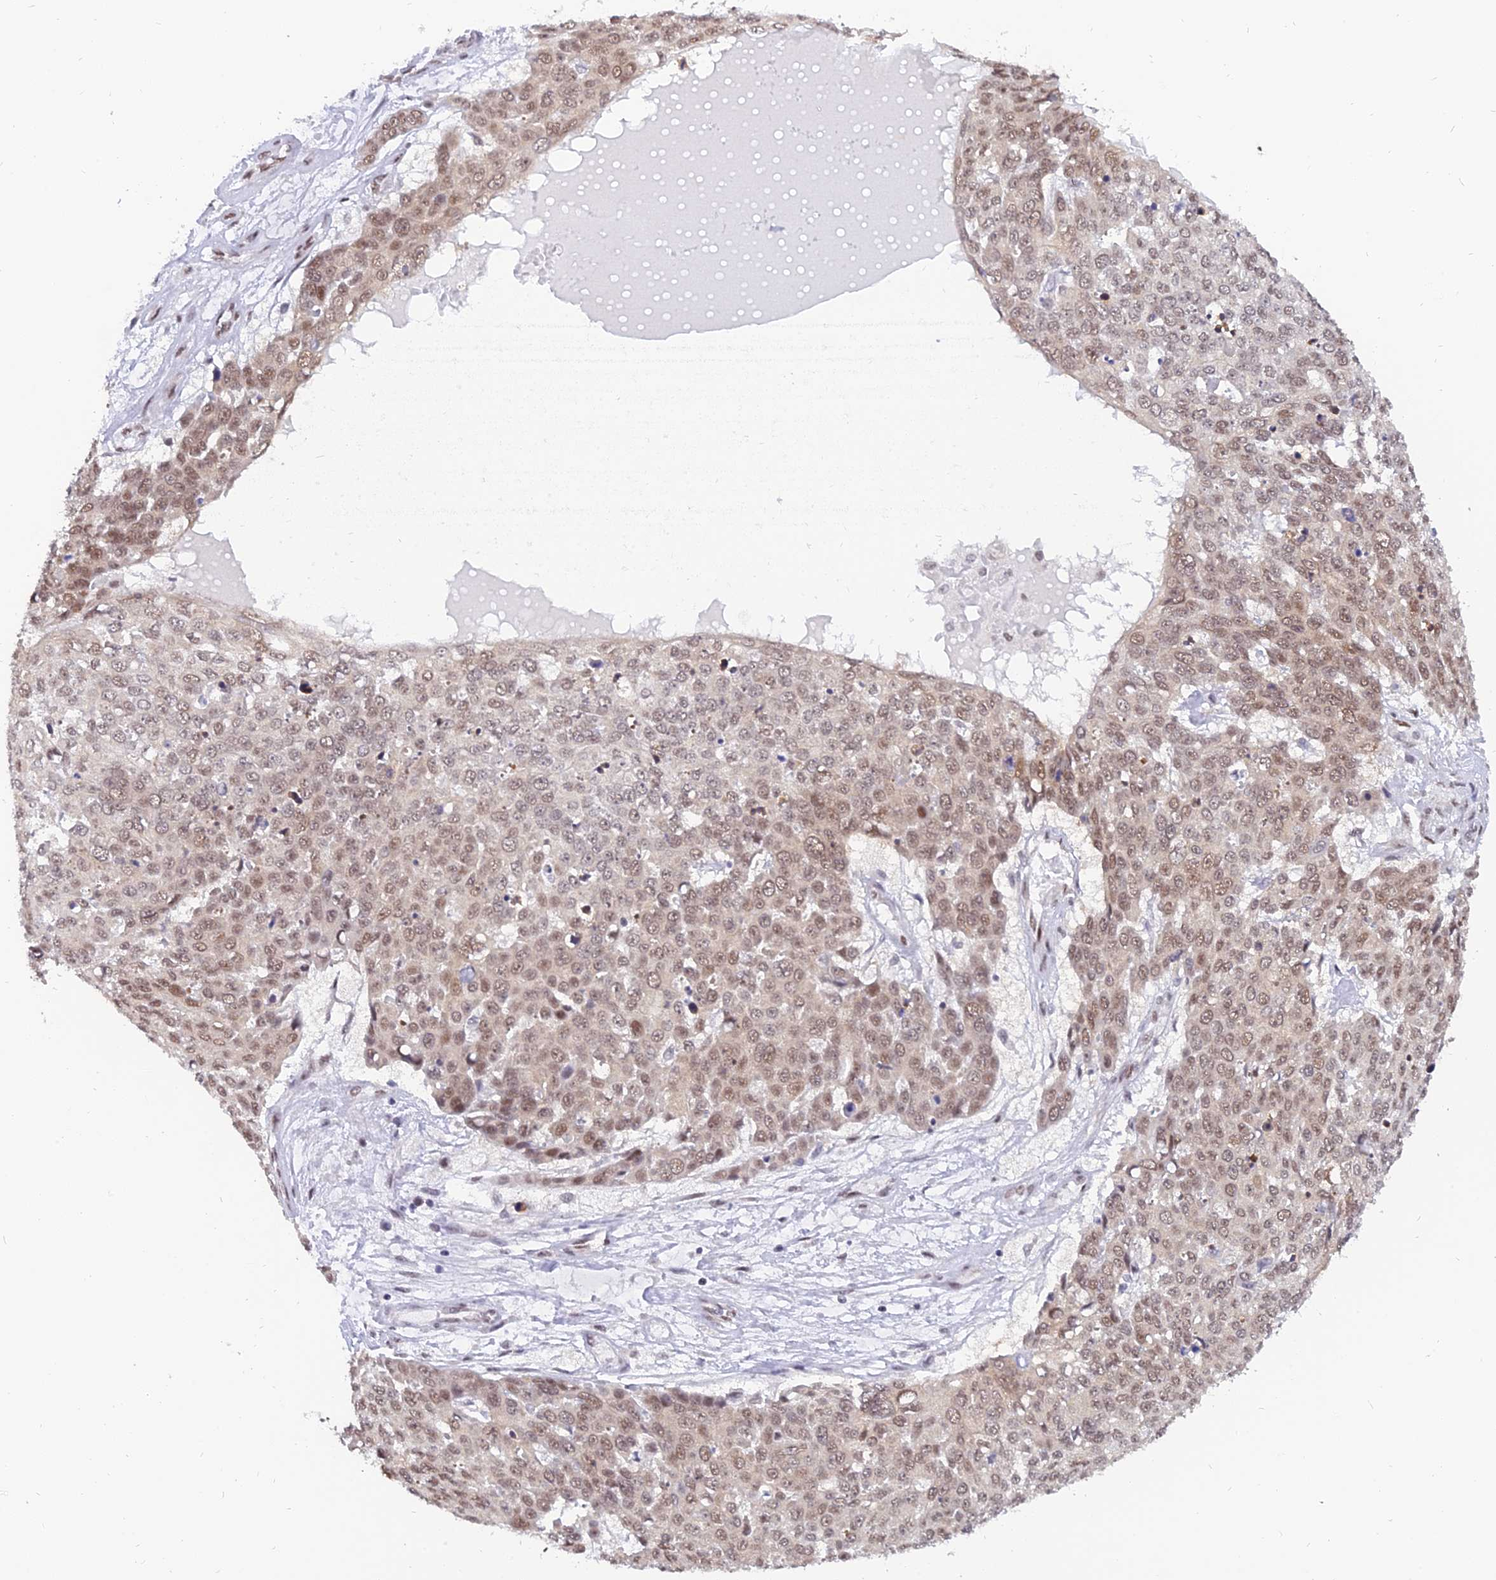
{"staining": {"intensity": "moderate", "quantity": ">75%", "location": "nuclear"}, "tissue": "skin cancer", "cell_type": "Tumor cells", "image_type": "cancer", "snomed": [{"axis": "morphology", "description": "Squamous cell carcinoma, NOS"}, {"axis": "topography", "description": "Skin"}], "caption": "There is medium levels of moderate nuclear staining in tumor cells of skin squamous cell carcinoma, as demonstrated by immunohistochemical staining (brown color).", "gene": "DPY30", "patient": {"sex": "male", "age": 71}}